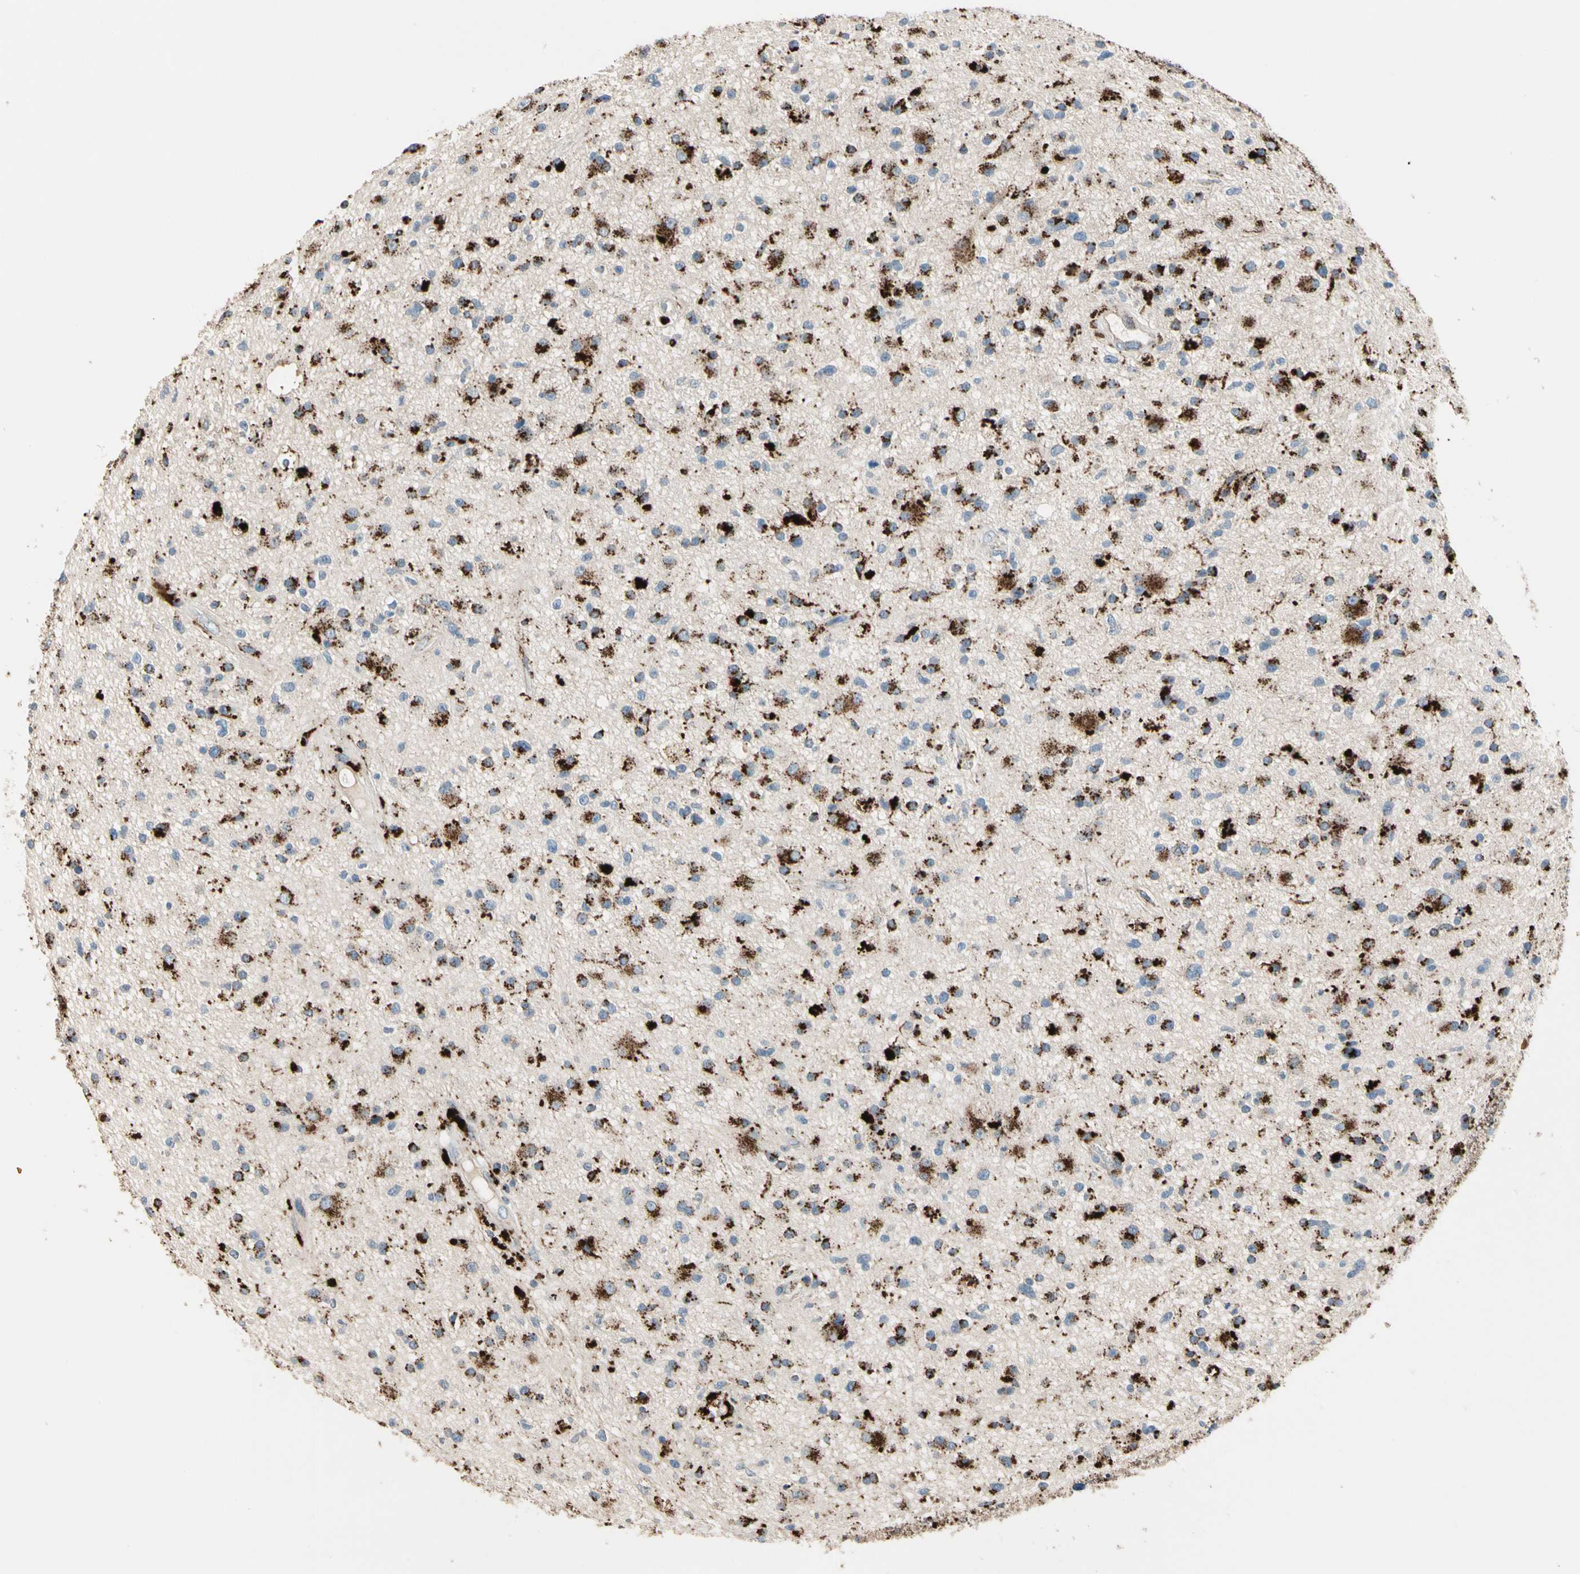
{"staining": {"intensity": "strong", "quantity": "25%-75%", "location": "cytoplasmic/membranous"}, "tissue": "glioma", "cell_type": "Tumor cells", "image_type": "cancer", "snomed": [{"axis": "morphology", "description": "Glioma, malignant, High grade"}, {"axis": "topography", "description": "Brain"}], "caption": "Immunohistochemical staining of human high-grade glioma (malignant) exhibits high levels of strong cytoplasmic/membranous expression in about 25%-75% of tumor cells.", "gene": "GM2A", "patient": {"sex": "male", "age": 33}}